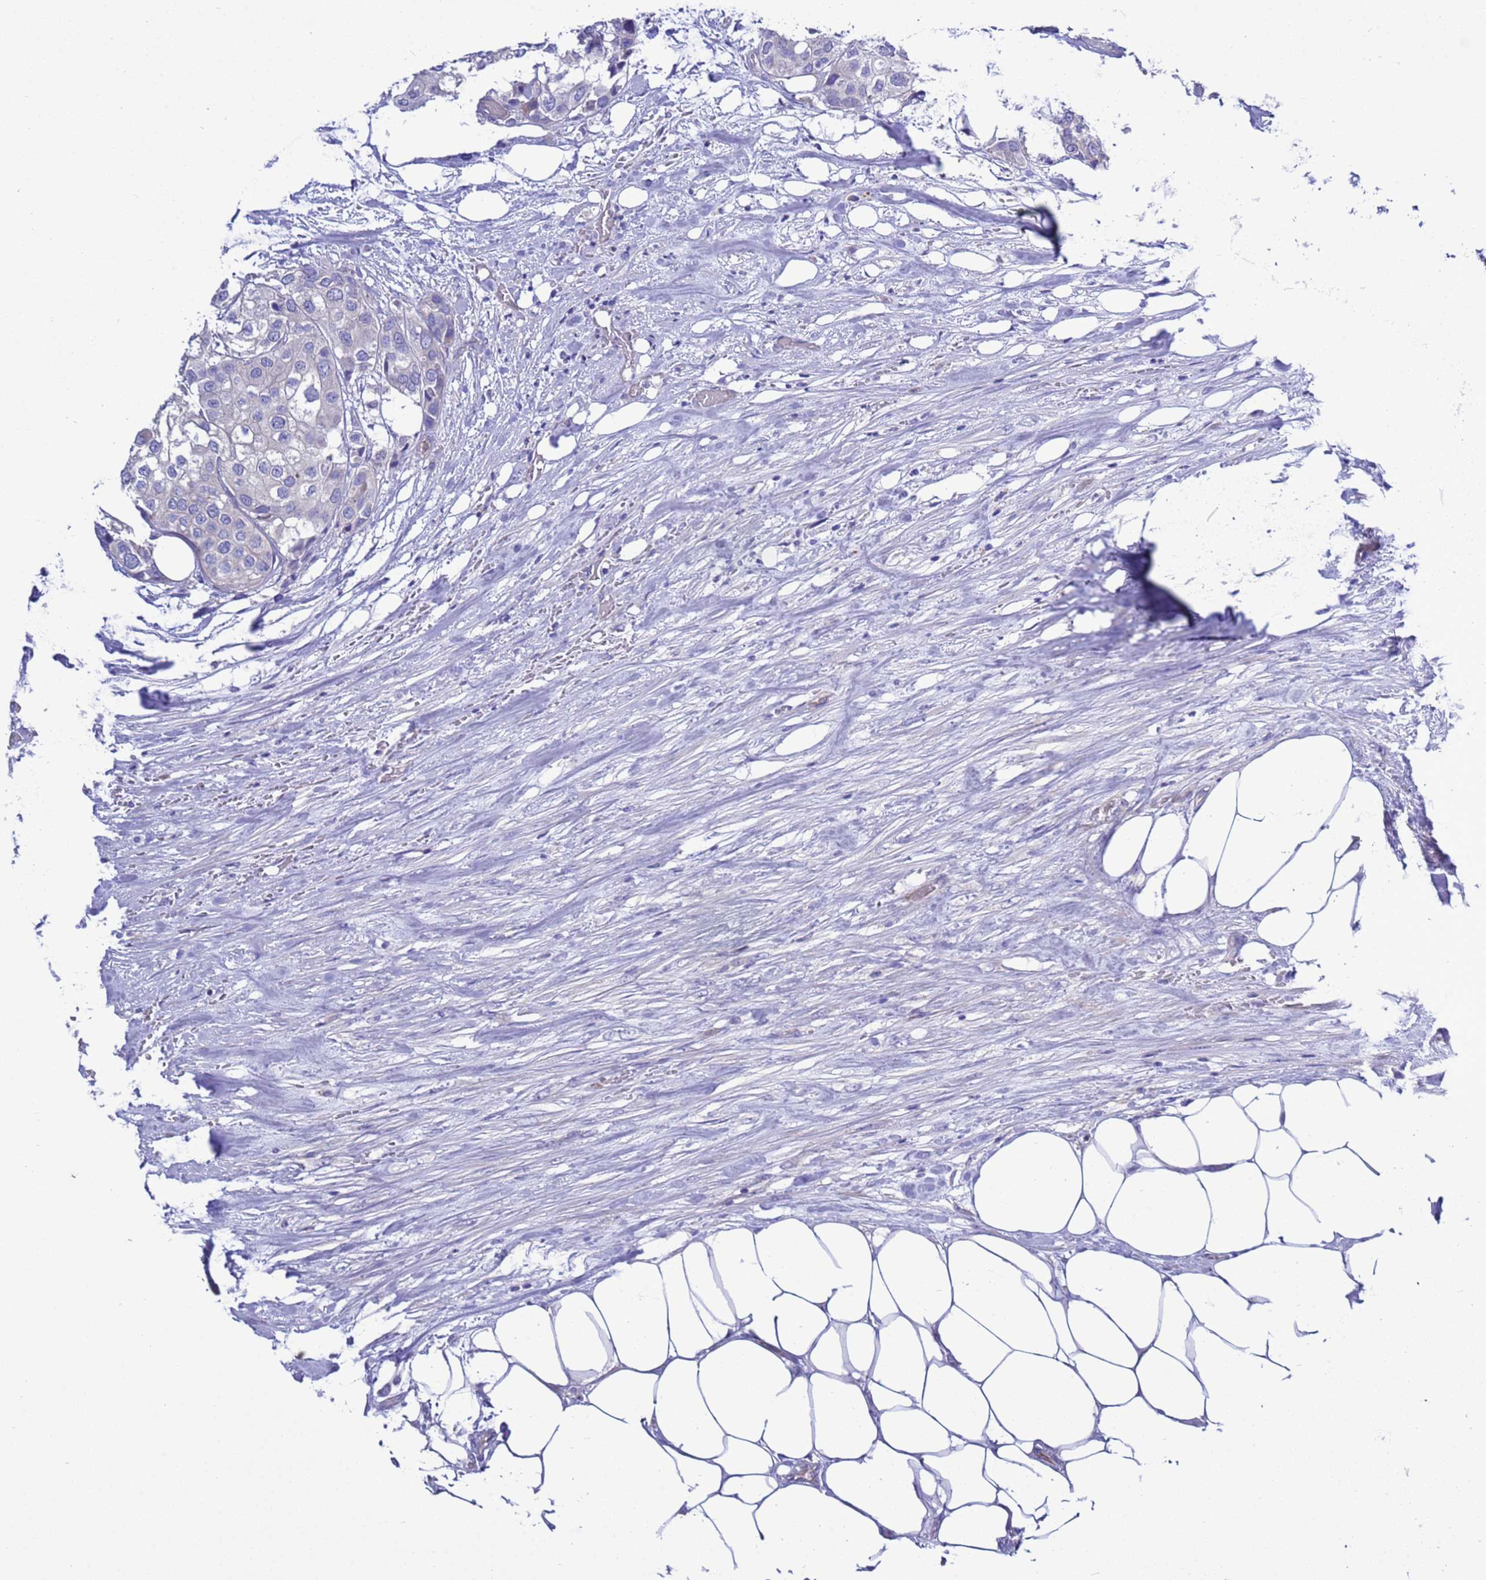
{"staining": {"intensity": "weak", "quantity": "<25%", "location": "cytoplasmic/membranous"}, "tissue": "urothelial cancer", "cell_type": "Tumor cells", "image_type": "cancer", "snomed": [{"axis": "morphology", "description": "Urothelial carcinoma, High grade"}, {"axis": "topography", "description": "Urinary bladder"}], "caption": "Immunohistochemical staining of urothelial cancer demonstrates no significant staining in tumor cells.", "gene": "KICS2", "patient": {"sex": "male", "age": 64}}